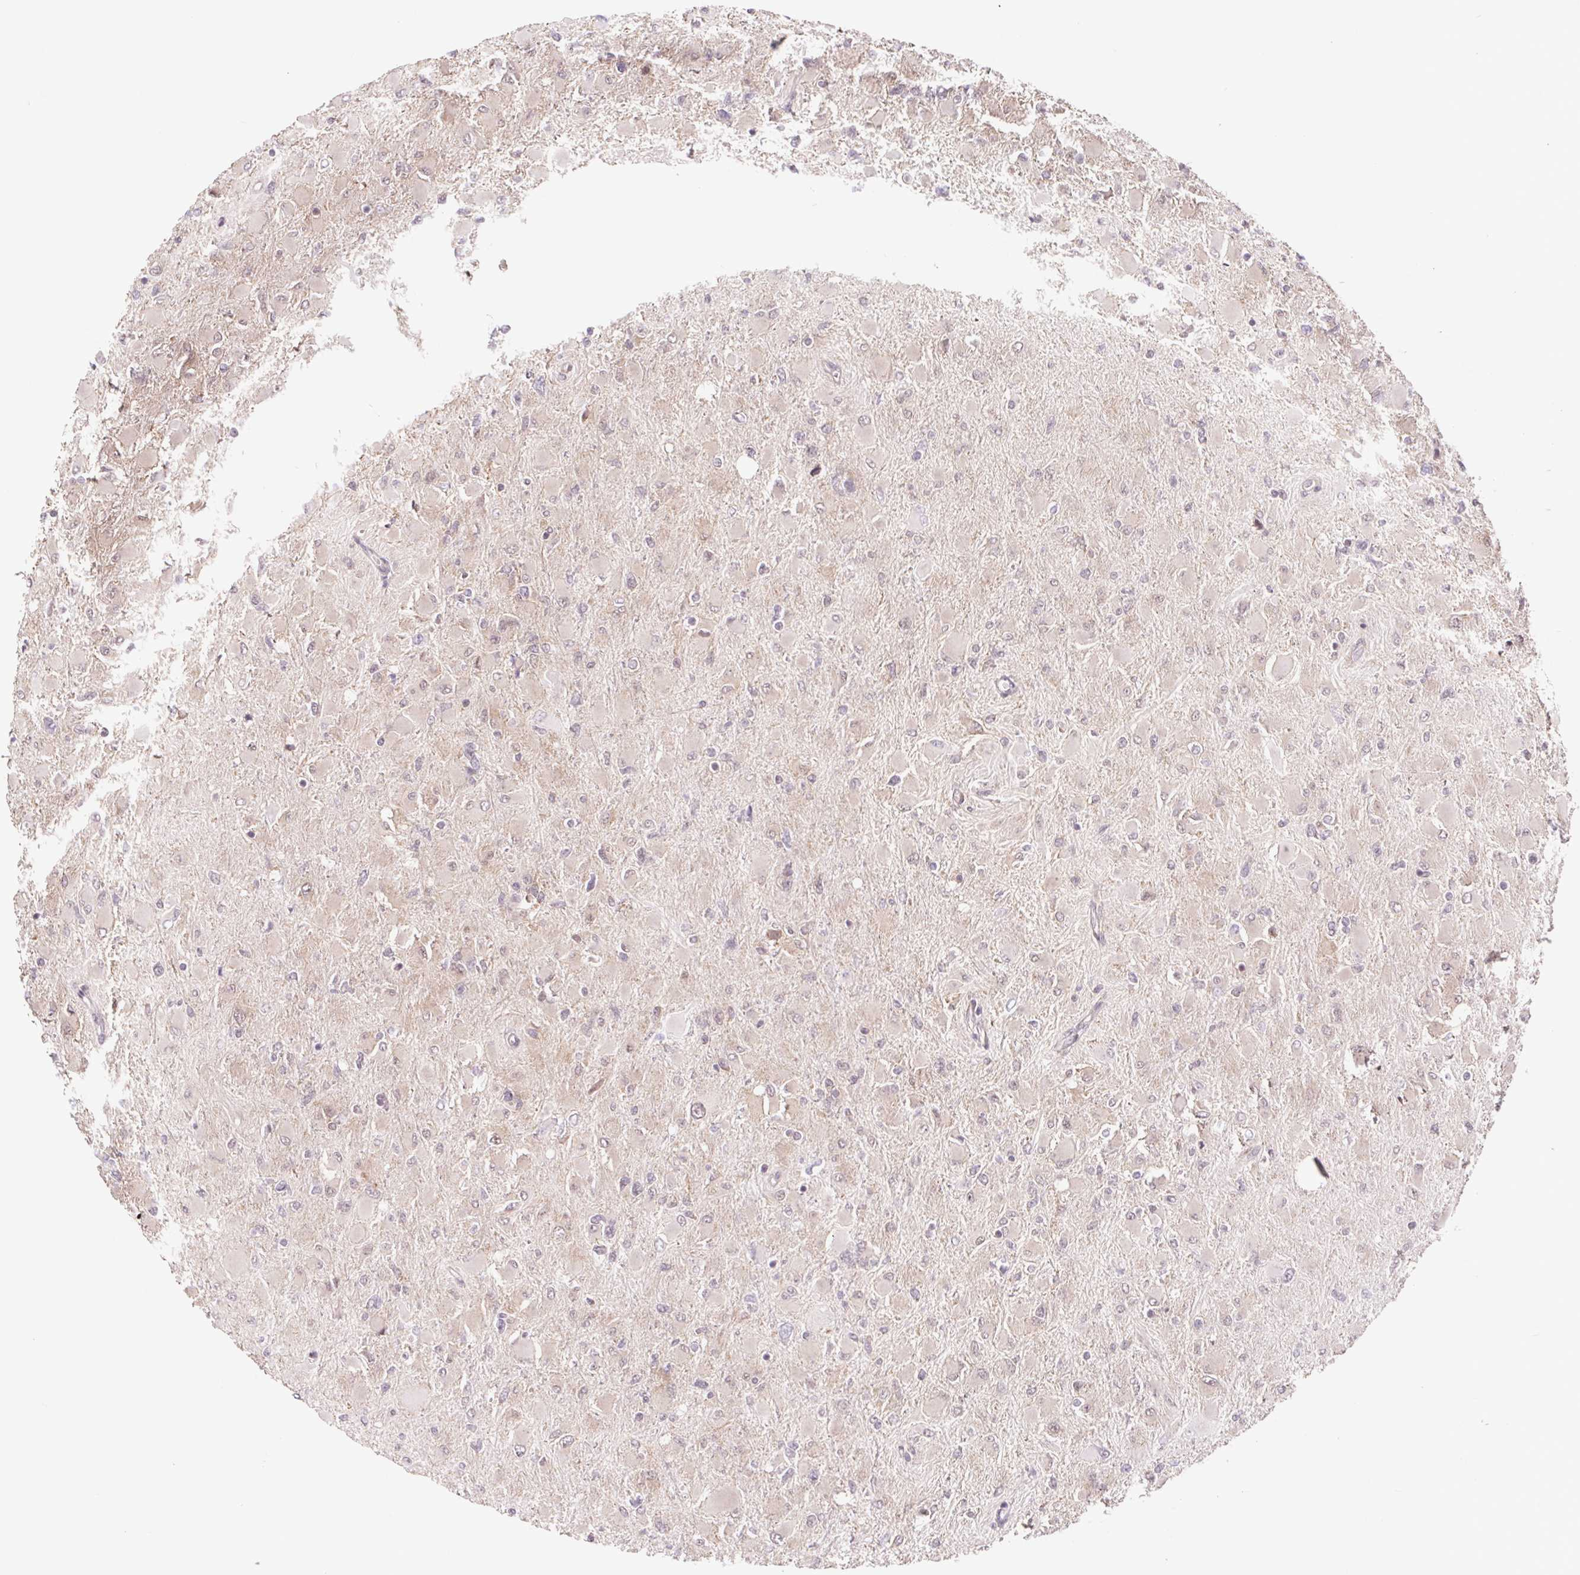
{"staining": {"intensity": "weak", "quantity": "25%-75%", "location": "cytoplasmic/membranous"}, "tissue": "glioma", "cell_type": "Tumor cells", "image_type": "cancer", "snomed": [{"axis": "morphology", "description": "Glioma, malignant, High grade"}, {"axis": "topography", "description": "Cerebral cortex"}], "caption": "Malignant glioma (high-grade) stained with immunohistochemistry exhibits weak cytoplasmic/membranous positivity in approximately 25%-75% of tumor cells. Nuclei are stained in blue.", "gene": "HFE", "patient": {"sex": "female", "age": 36}}